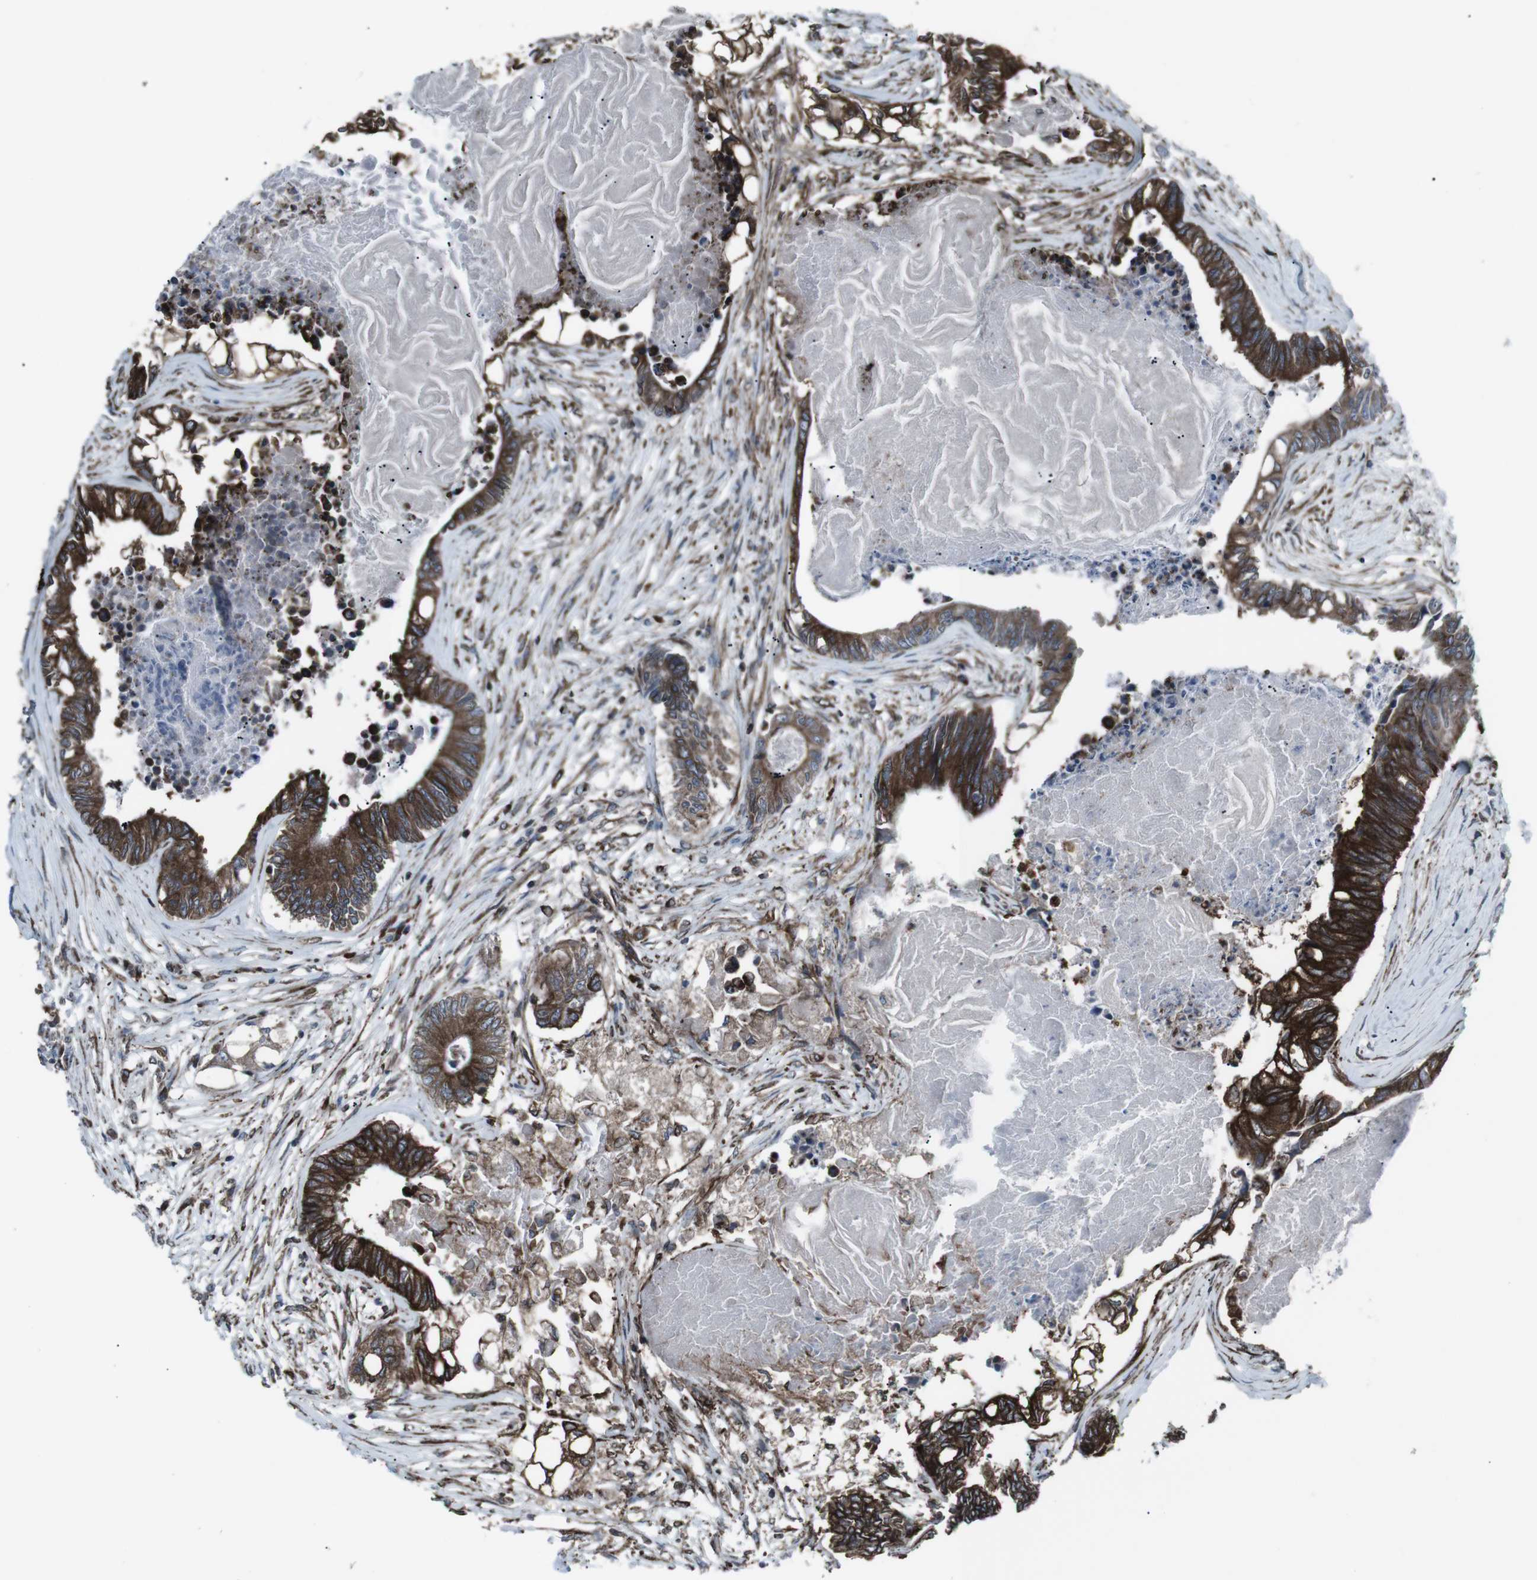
{"staining": {"intensity": "strong", "quantity": ">75%", "location": "cytoplasmic/membranous"}, "tissue": "colorectal cancer", "cell_type": "Tumor cells", "image_type": "cancer", "snomed": [{"axis": "morphology", "description": "Adenocarcinoma, NOS"}, {"axis": "topography", "description": "Rectum"}], "caption": "Colorectal cancer was stained to show a protein in brown. There is high levels of strong cytoplasmic/membranous staining in about >75% of tumor cells. Ihc stains the protein of interest in brown and the nuclei are stained blue.", "gene": "LNPK", "patient": {"sex": "male", "age": 63}}